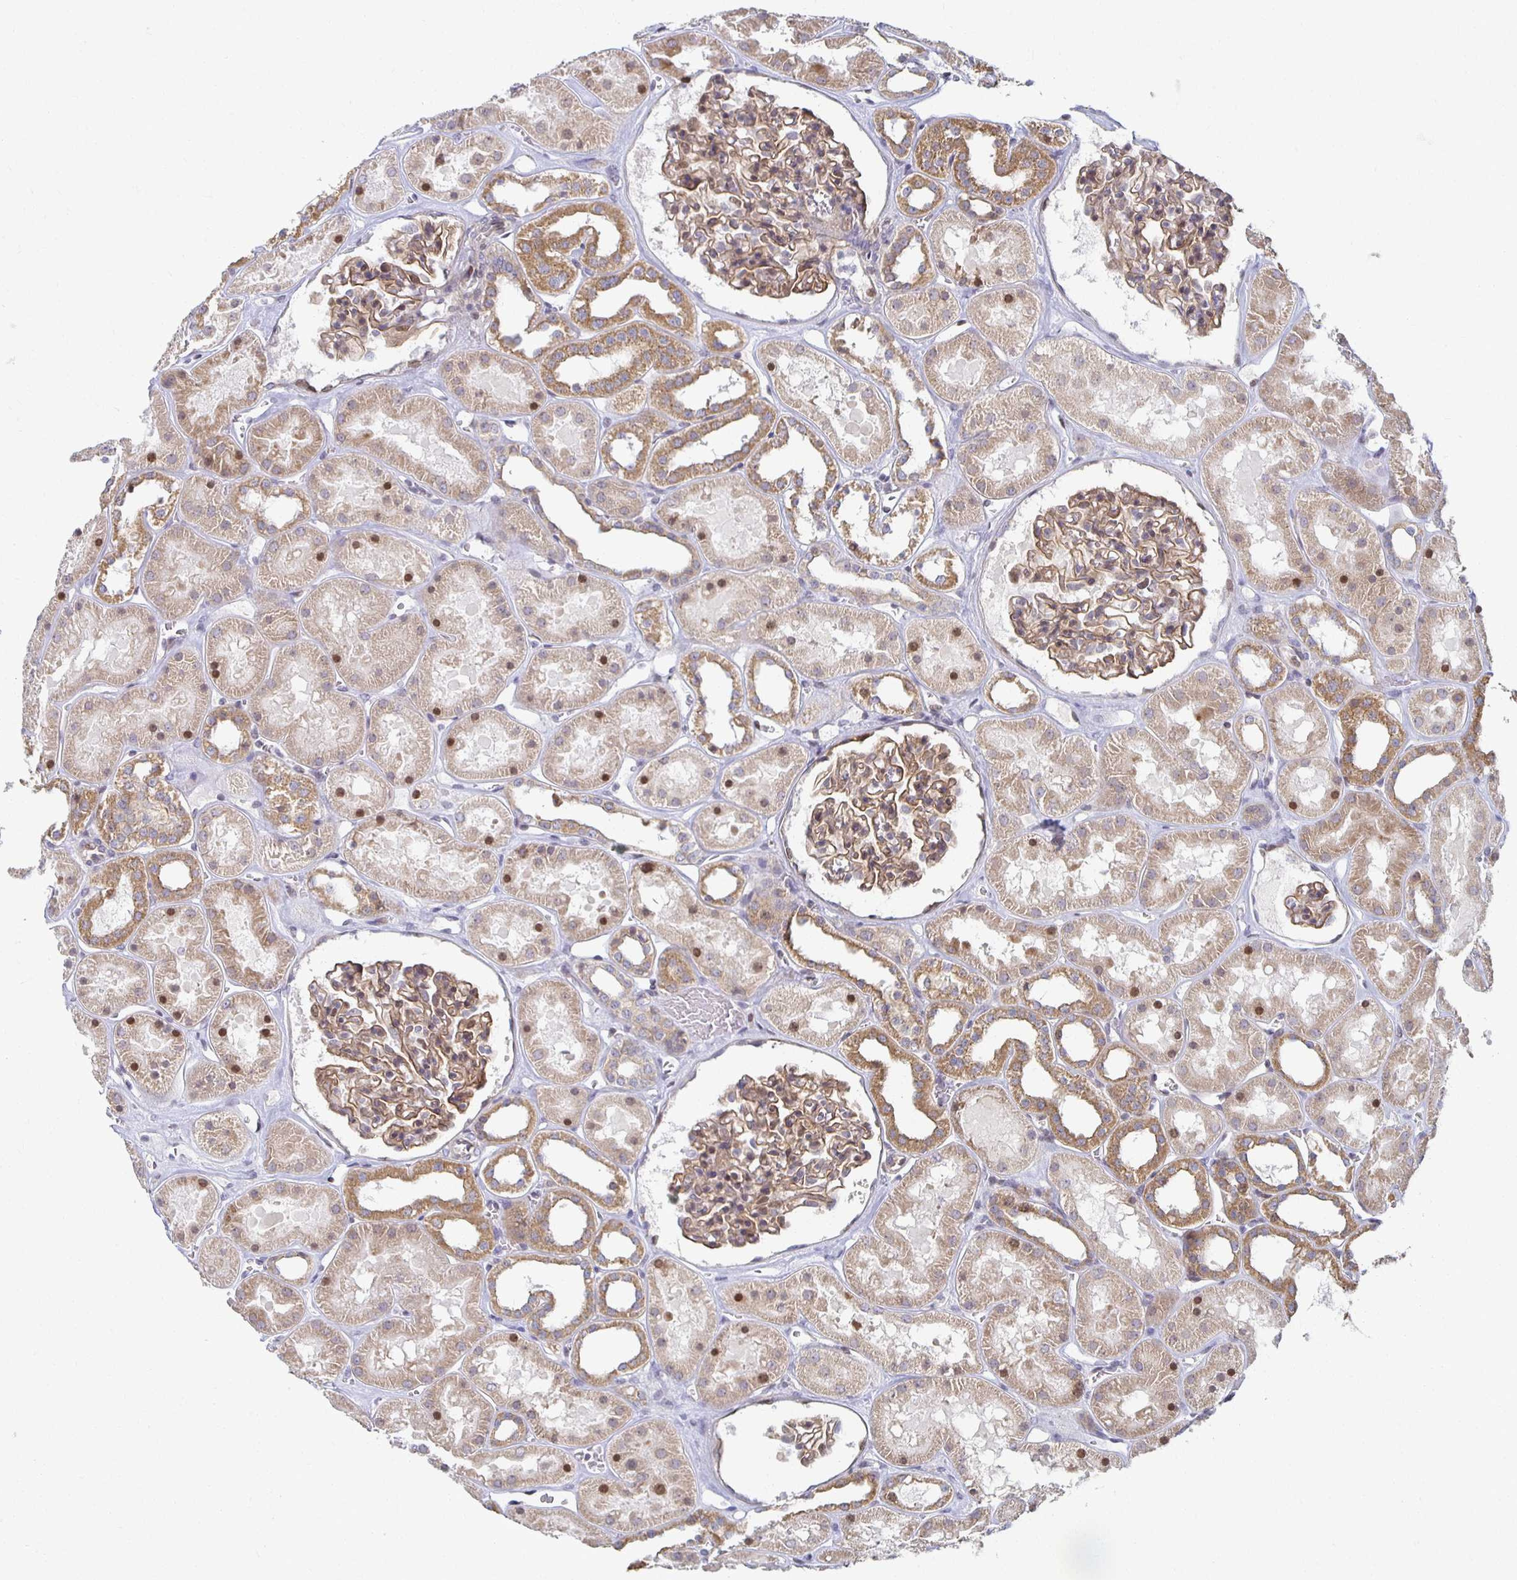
{"staining": {"intensity": "moderate", "quantity": ">75%", "location": "cytoplasmic/membranous,nuclear"}, "tissue": "kidney", "cell_type": "Cells in glomeruli", "image_type": "normal", "snomed": [{"axis": "morphology", "description": "Normal tissue, NOS"}, {"axis": "topography", "description": "Kidney"}], "caption": "Immunohistochemistry of unremarkable kidney displays medium levels of moderate cytoplasmic/membranous,nuclear staining in about >75% of cells in glomeruli.", "gene": "HCFC1R1", "patient": {"sex": "female", "age": 41}}